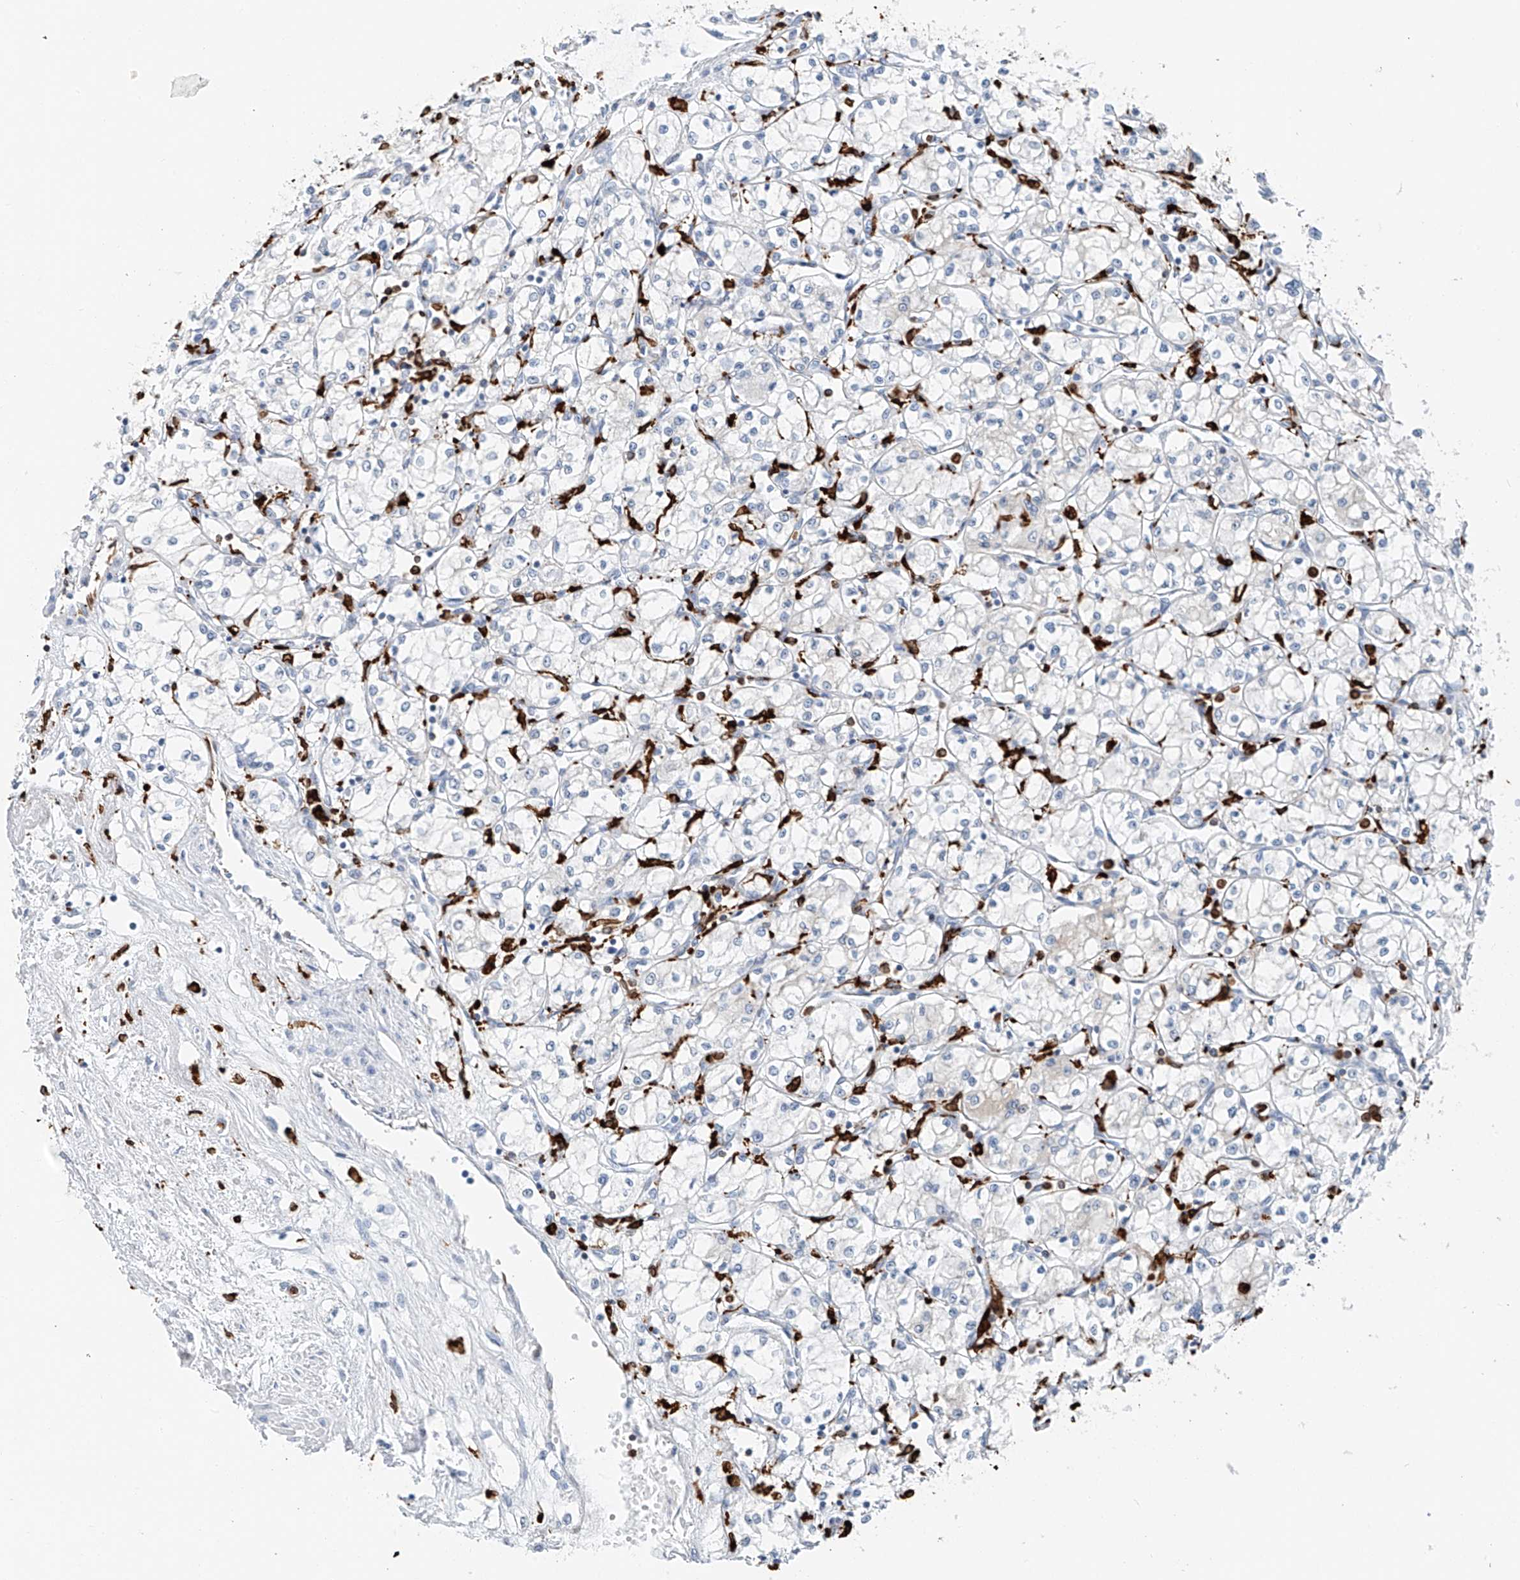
{"staining": {"intensity": "negative", "quantity": "none", "location": "none"}, "tissue": "renal cancer", "cell_type": "Tumor cells", "image_type": "cancer", "snomed": [{"axis": "morphology", "description": "Adenocarcinoma, NOS"}, {"axis": "topography", "description": "Kidney"}], "caption": "IHC of renal adenocarcinoma displays no staining in tumor cells.", "gene": "TBXAS1", "patient": {"sex": "male", "age": 59}}